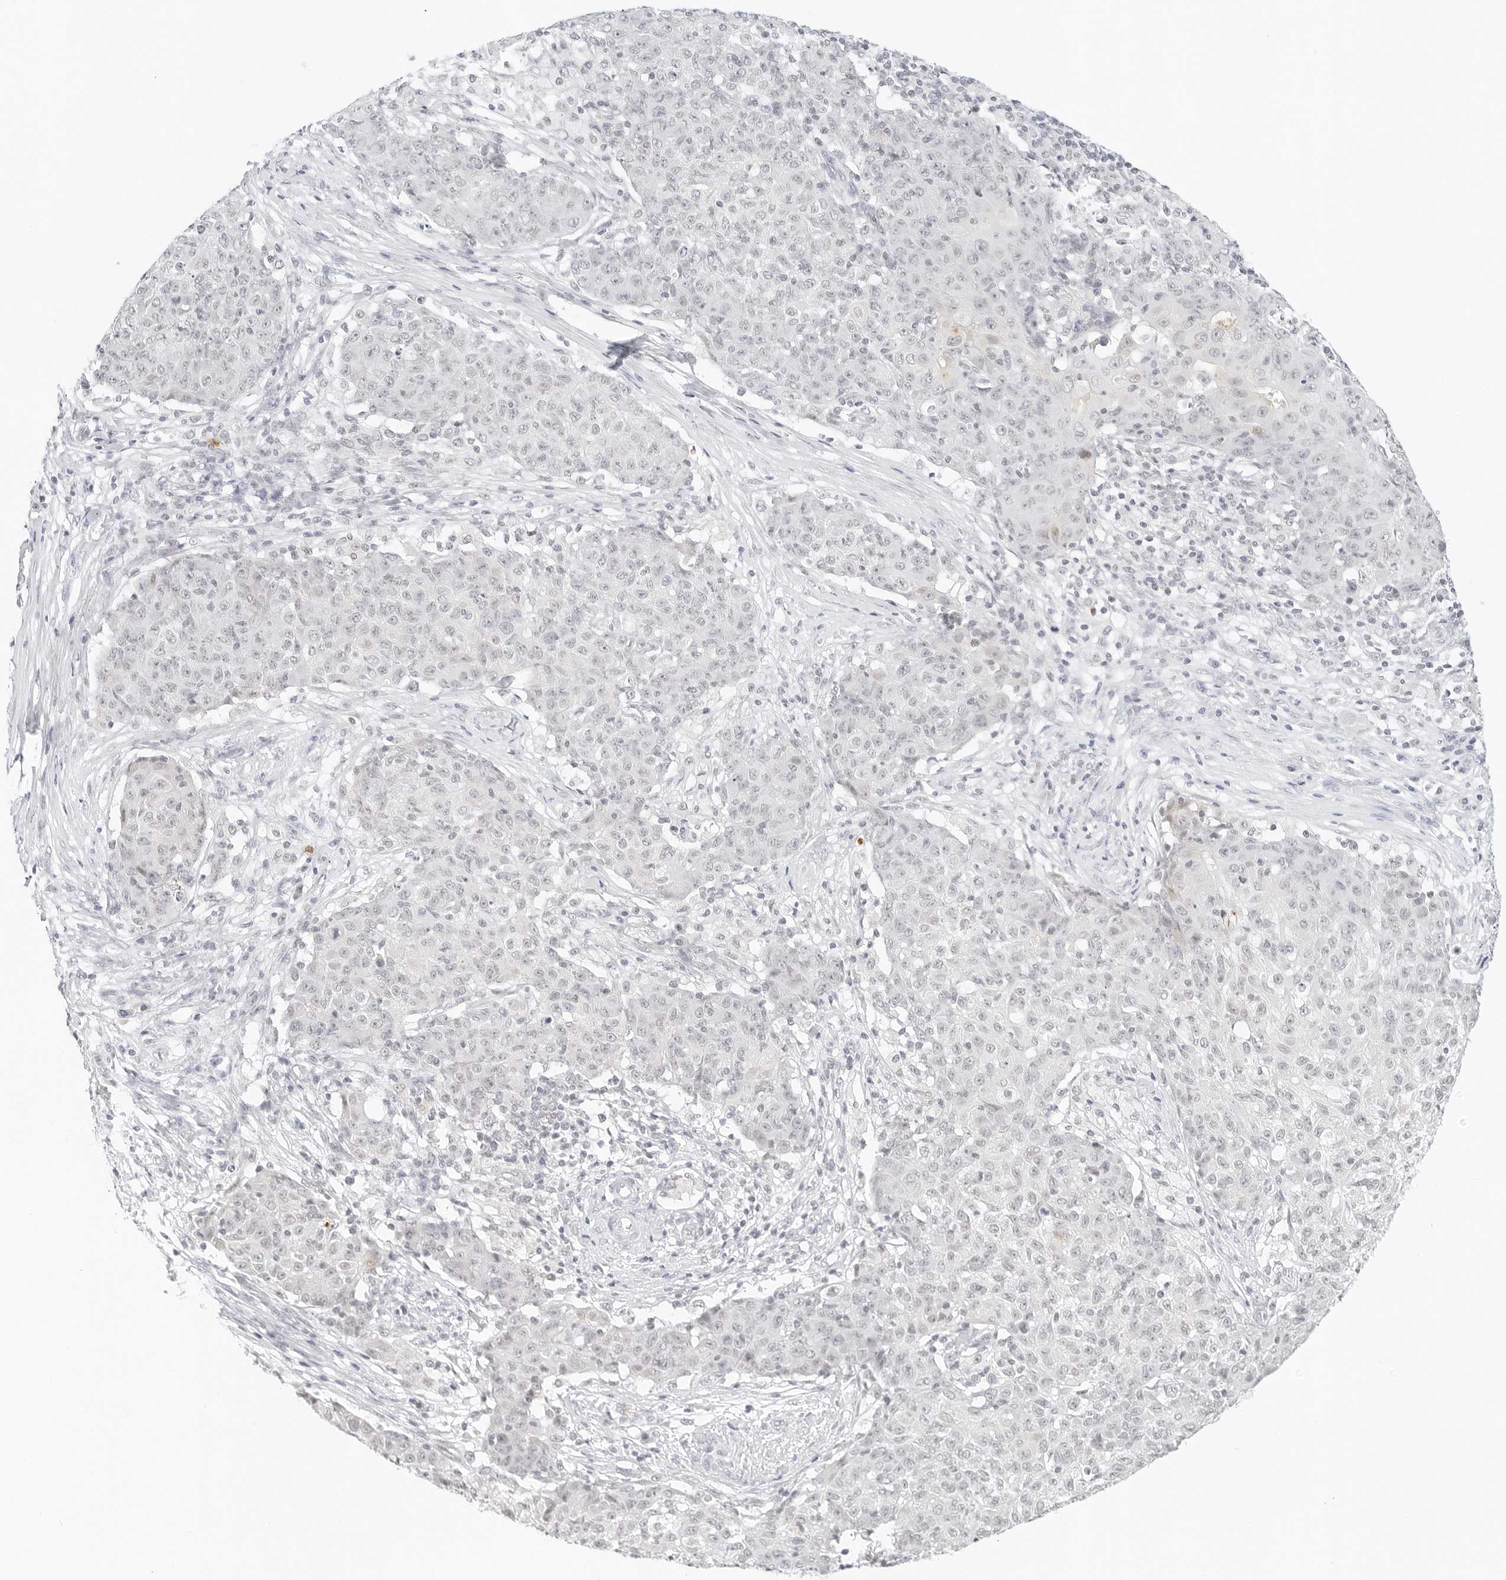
{"staining": {"intensity": "negative", "quantity": "none", "location": "none"}, "tissue": "ovarian cancer", "cell_type": "Tumor cells", "image_type": "cancer", "snomed": [{"axis": "morphology", "description": "Carcinoma, endometroid"}, {"axis": "topography", "description": "Ovary"}], "caption": "Human ovarian endometroid carcinoma stained for a protein using immunohistochemistry exhibits no expression in tumor cells.", "gene": "NEO1", "patient": {"sex": "female", "age": 42}}